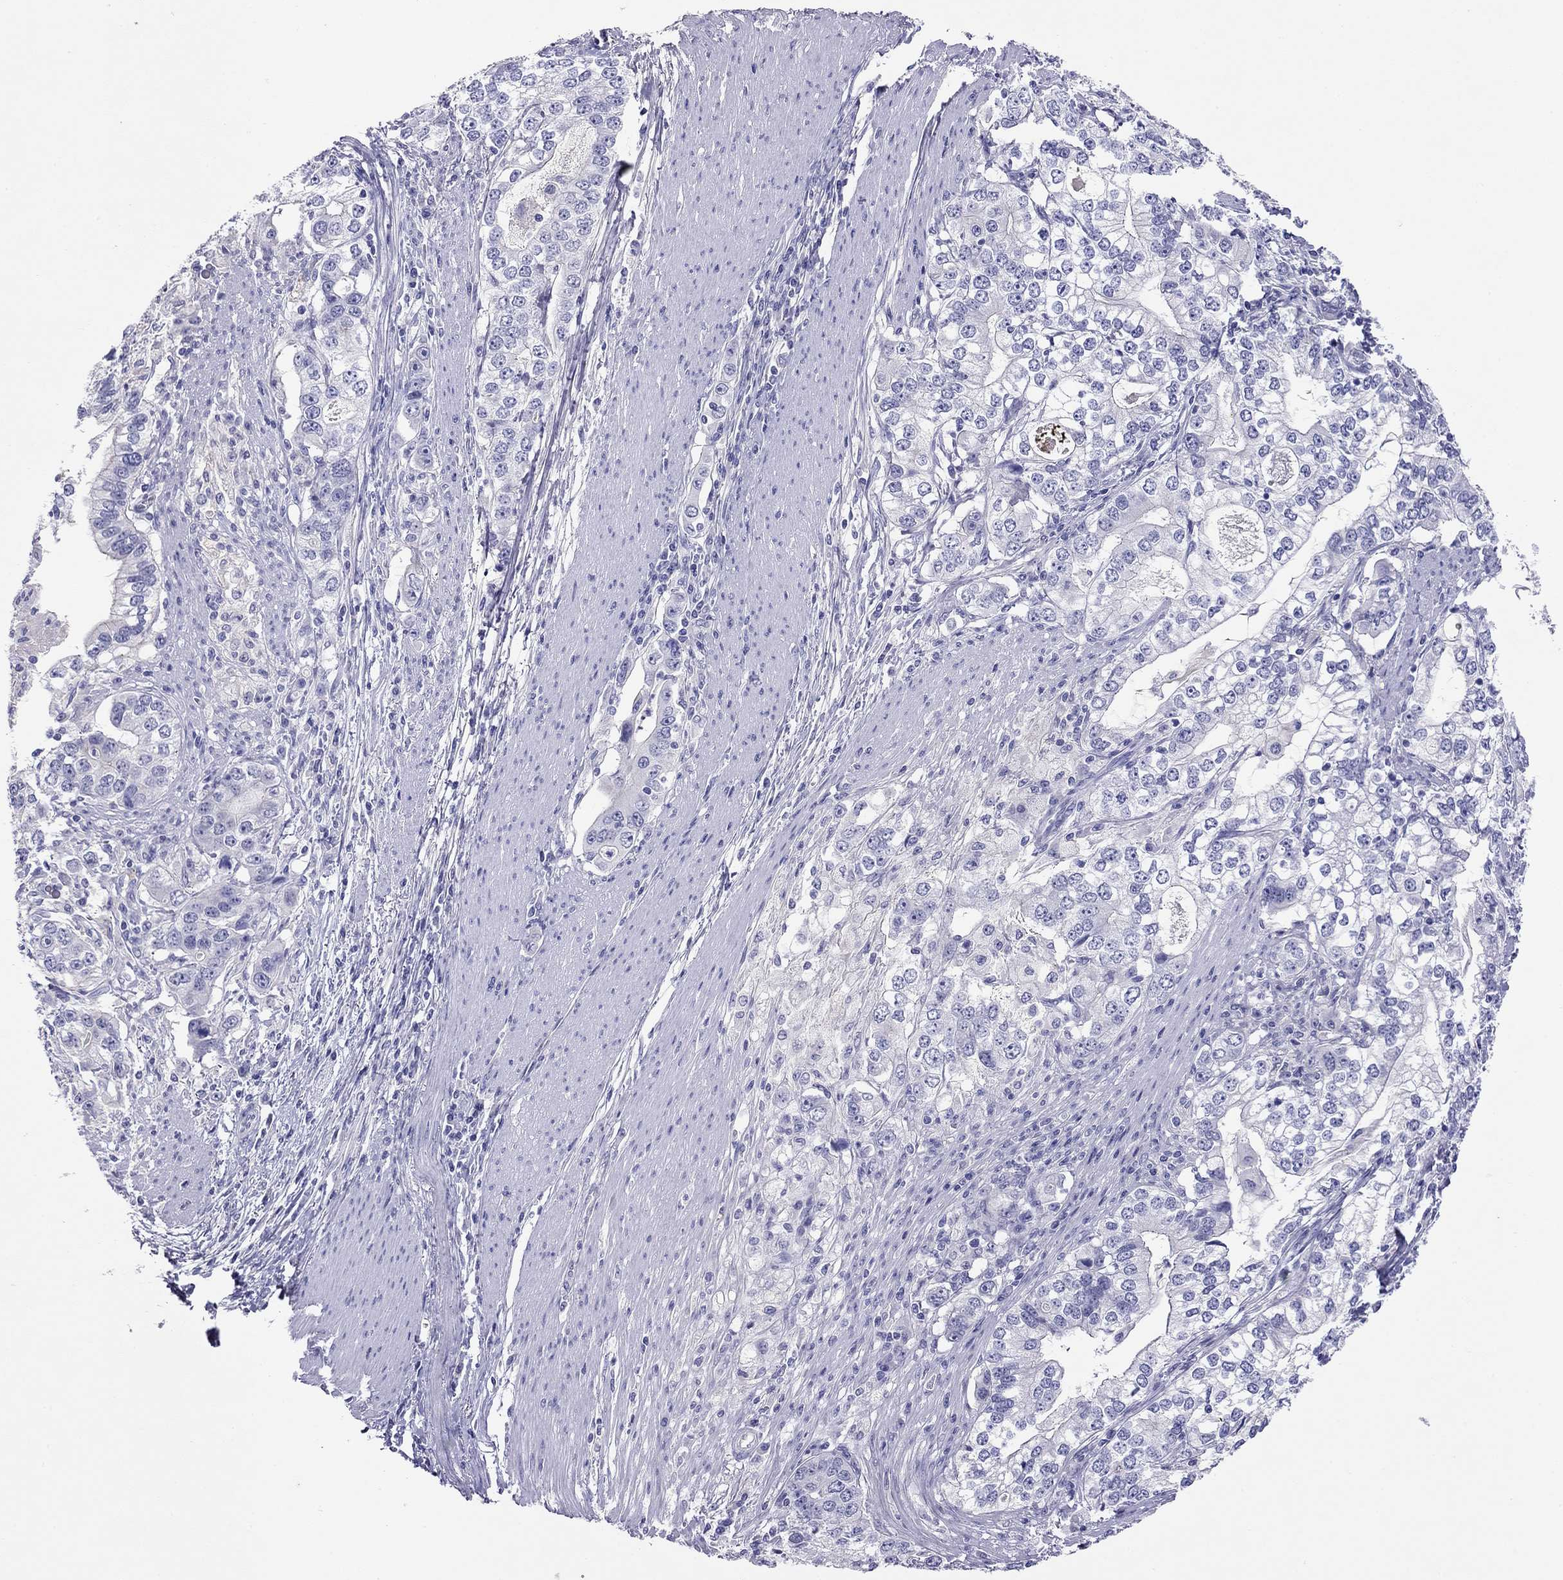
{"staining": {"intensity": "negative", "quantity": "none", "location": "none"}, "tissue": "stomach cancer", "cell_type": "Tumor cells", "image_type": "cancer", "snomed": [{"axis": "morphology", "description": "Adenocarcinoma, NOS"}, {"axis": "topography", "description": "Stomach, lower"}], "caption": "Stomach cancer (adenocarcinoma) was stained to show a protein in brown. There is no significant staining in tumor cells. The staining is performed using DAB brown chromogen with nuclei counter-stained in using hematoxylin.", "gene": "CAPNS2", "patient": {"sex": "female", "age": 72}}